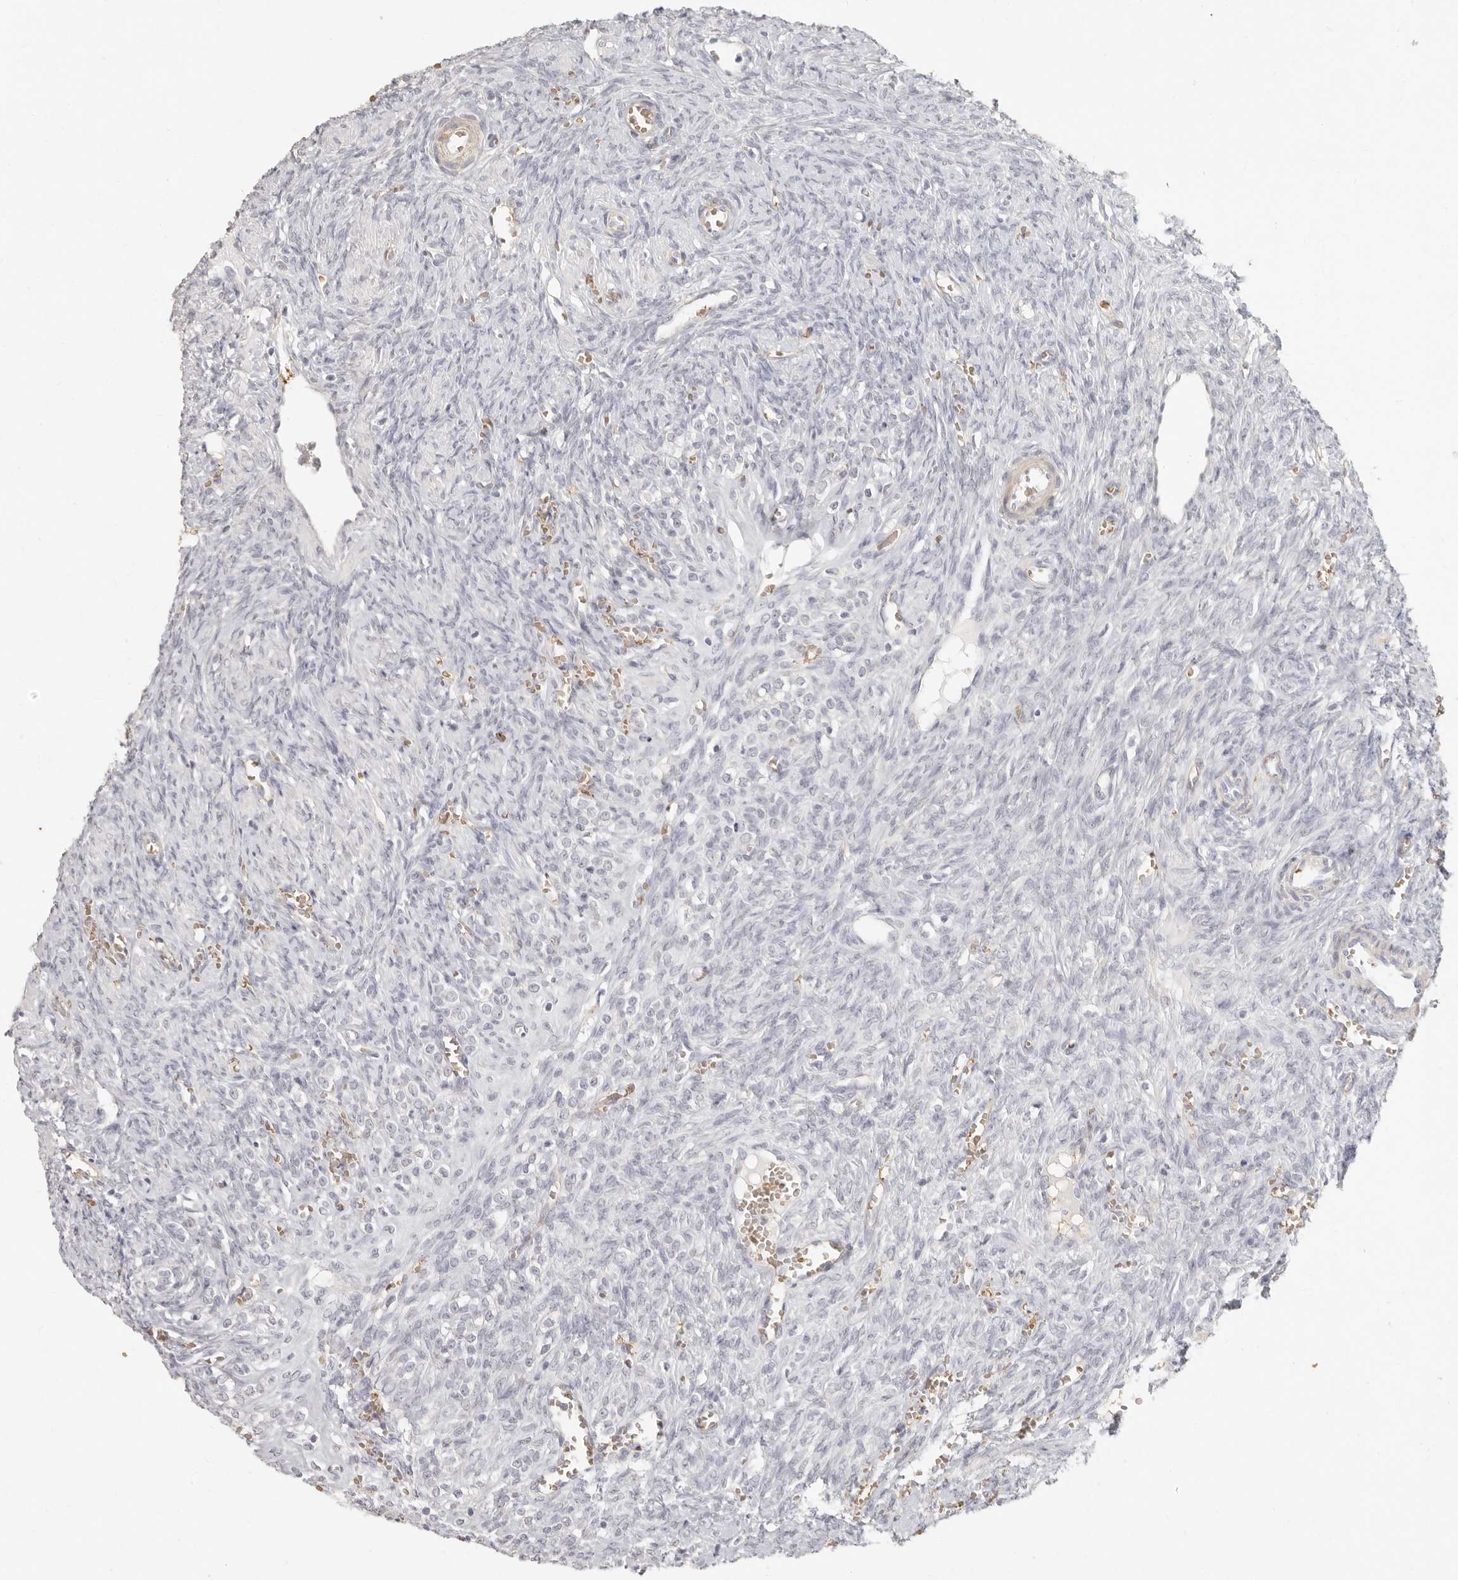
{"staining": {"intensity": "negative", "quantity": "none", "location": "none"}, "tissue": "ovary", "cell_type": "Follicle cells", "image_type": "normal", "snomed": [{"axis": "morphology", "description": "Normal tissue, NOS"}, {"axis": "topography", "description": "Ovary"}], "caption": "Follicle cells show no significant protein expression in unremarkable ovary. (Stains: DAB immunohistochemistry with hematoxylin counter stain, Microscopy: brightfield microscopy at high magnification).", "gene": "NIBAN1", "patient": {"sex": "female", "age": 41}}